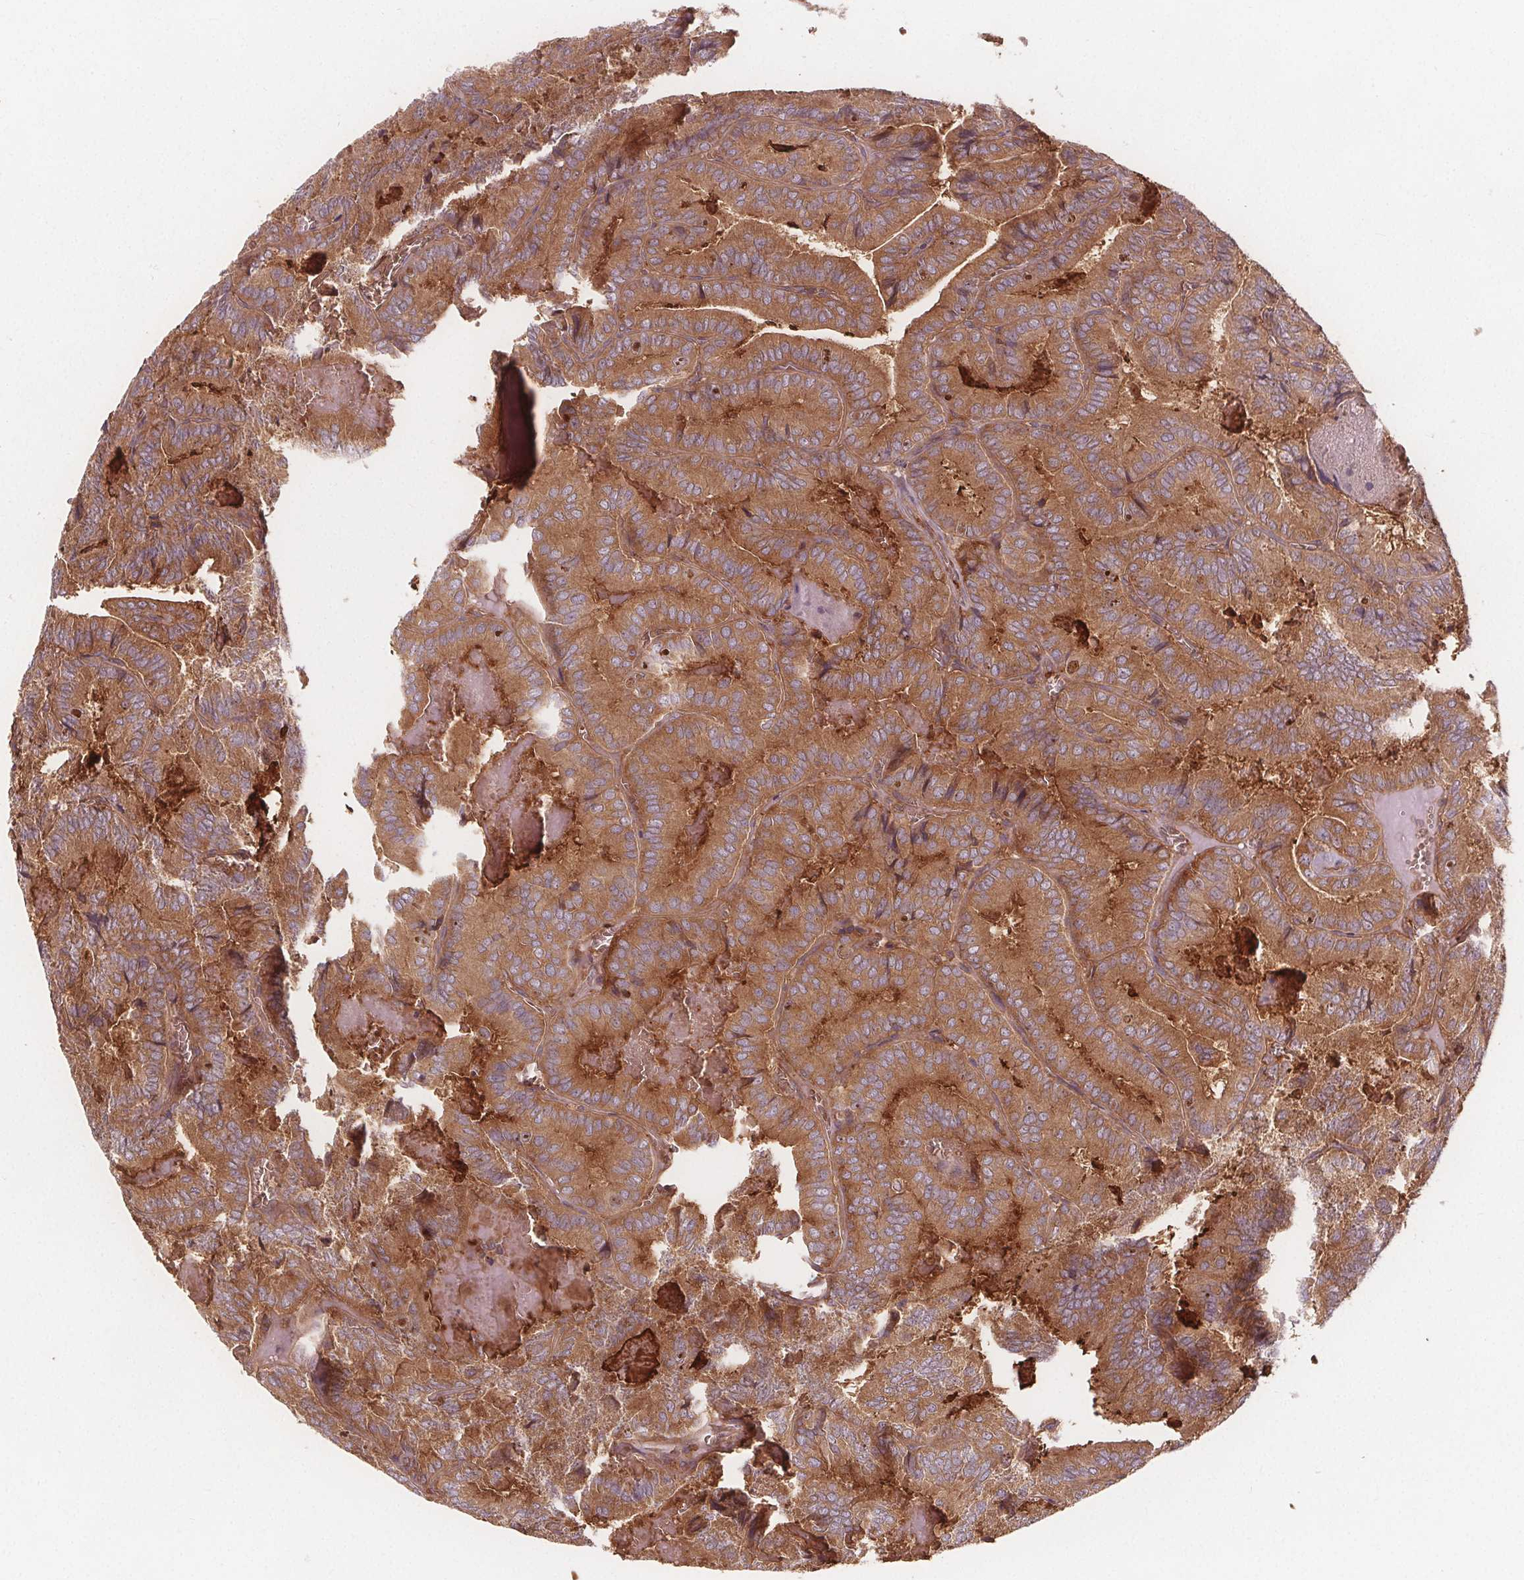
{"staining": {"intensity": "moderate", "quantity": ">75%", "location": "cytoplasmic/membranous"}, "tissue": "thyroid cancer", "cell_type": "Tumor cells", "image_type": "cancer", "snomed": [{"axis": "morphology", "description": "Papillary adenocarcinoma, NOS"}, {"axis": "topography", "description": "Thyroid gland"}], "caption": "Human papillary adenocarcinoma (thyroid) stained with a protein marker exhibits moderate staining in tumor cells.", "gene": "EIF3D", "patient": {"sex": "female", "age": 75}}